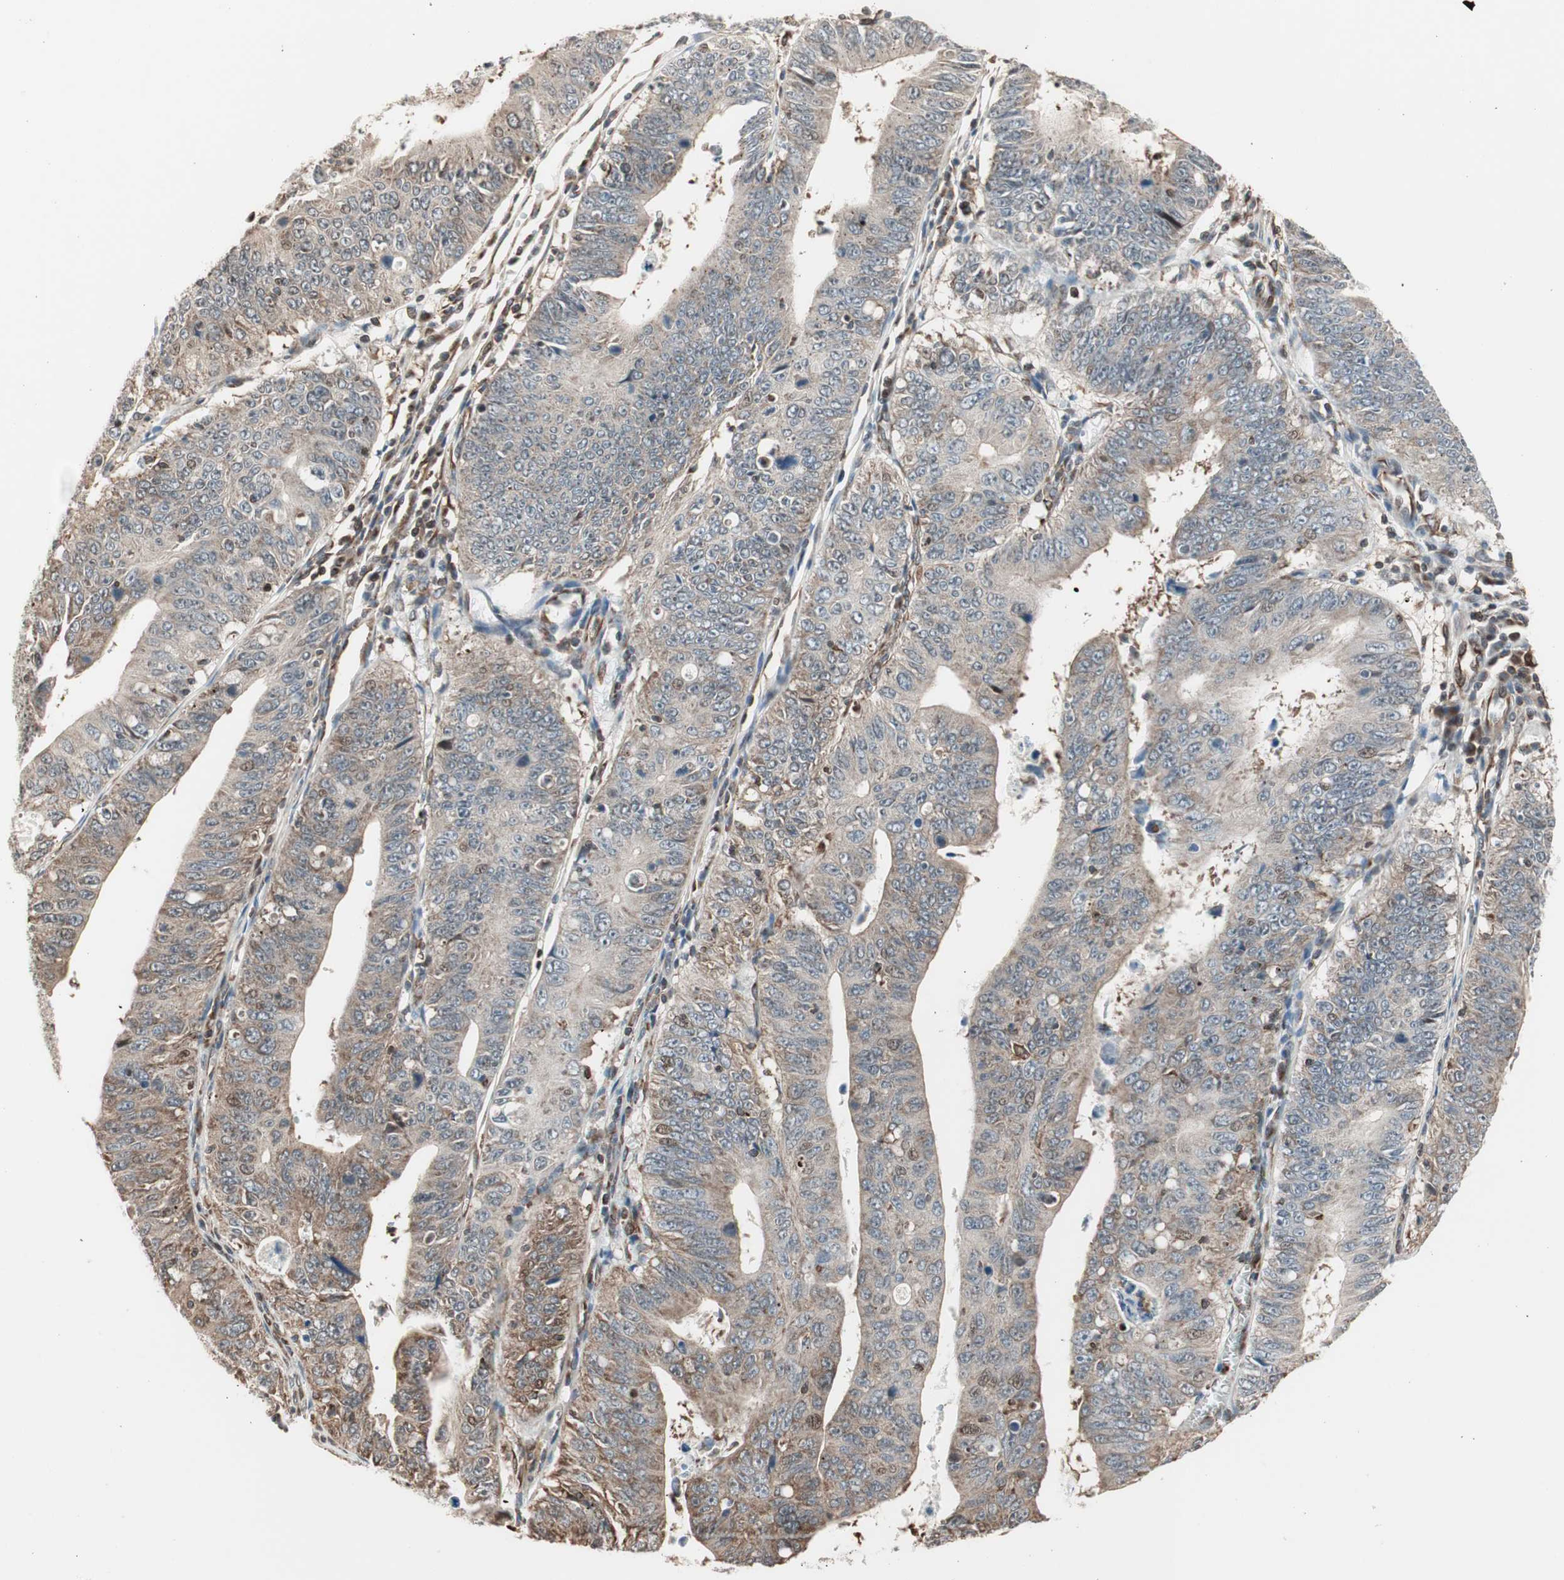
{"staining": {"intensity": "moderate", "quantity": ">75%", "location": "cytoplasmic/membranous"}, "tissue": "stomach cancer", "cell_type": "Tumor cells", "image_type": "cancer", "snomed": [{"axis": "morphology", "description": "Adenocarcinoma, NOS"}, {"axis": "topography", "description": "Stomach"}], "caption": "IHC (DAB (3,3'-diaminobenzidine)) staining of human stomach cancer (adenocarcinoma) displays moderate cytoplasmic/membranous protein staining in approximately >75% of tumor cells. (DAB (3,3'-diaminobenzidine) = brown stain, brightfield microscopy at high magnification).", "gene": "MAD2L2", "patient": {"sex": "male", "age": 59}}